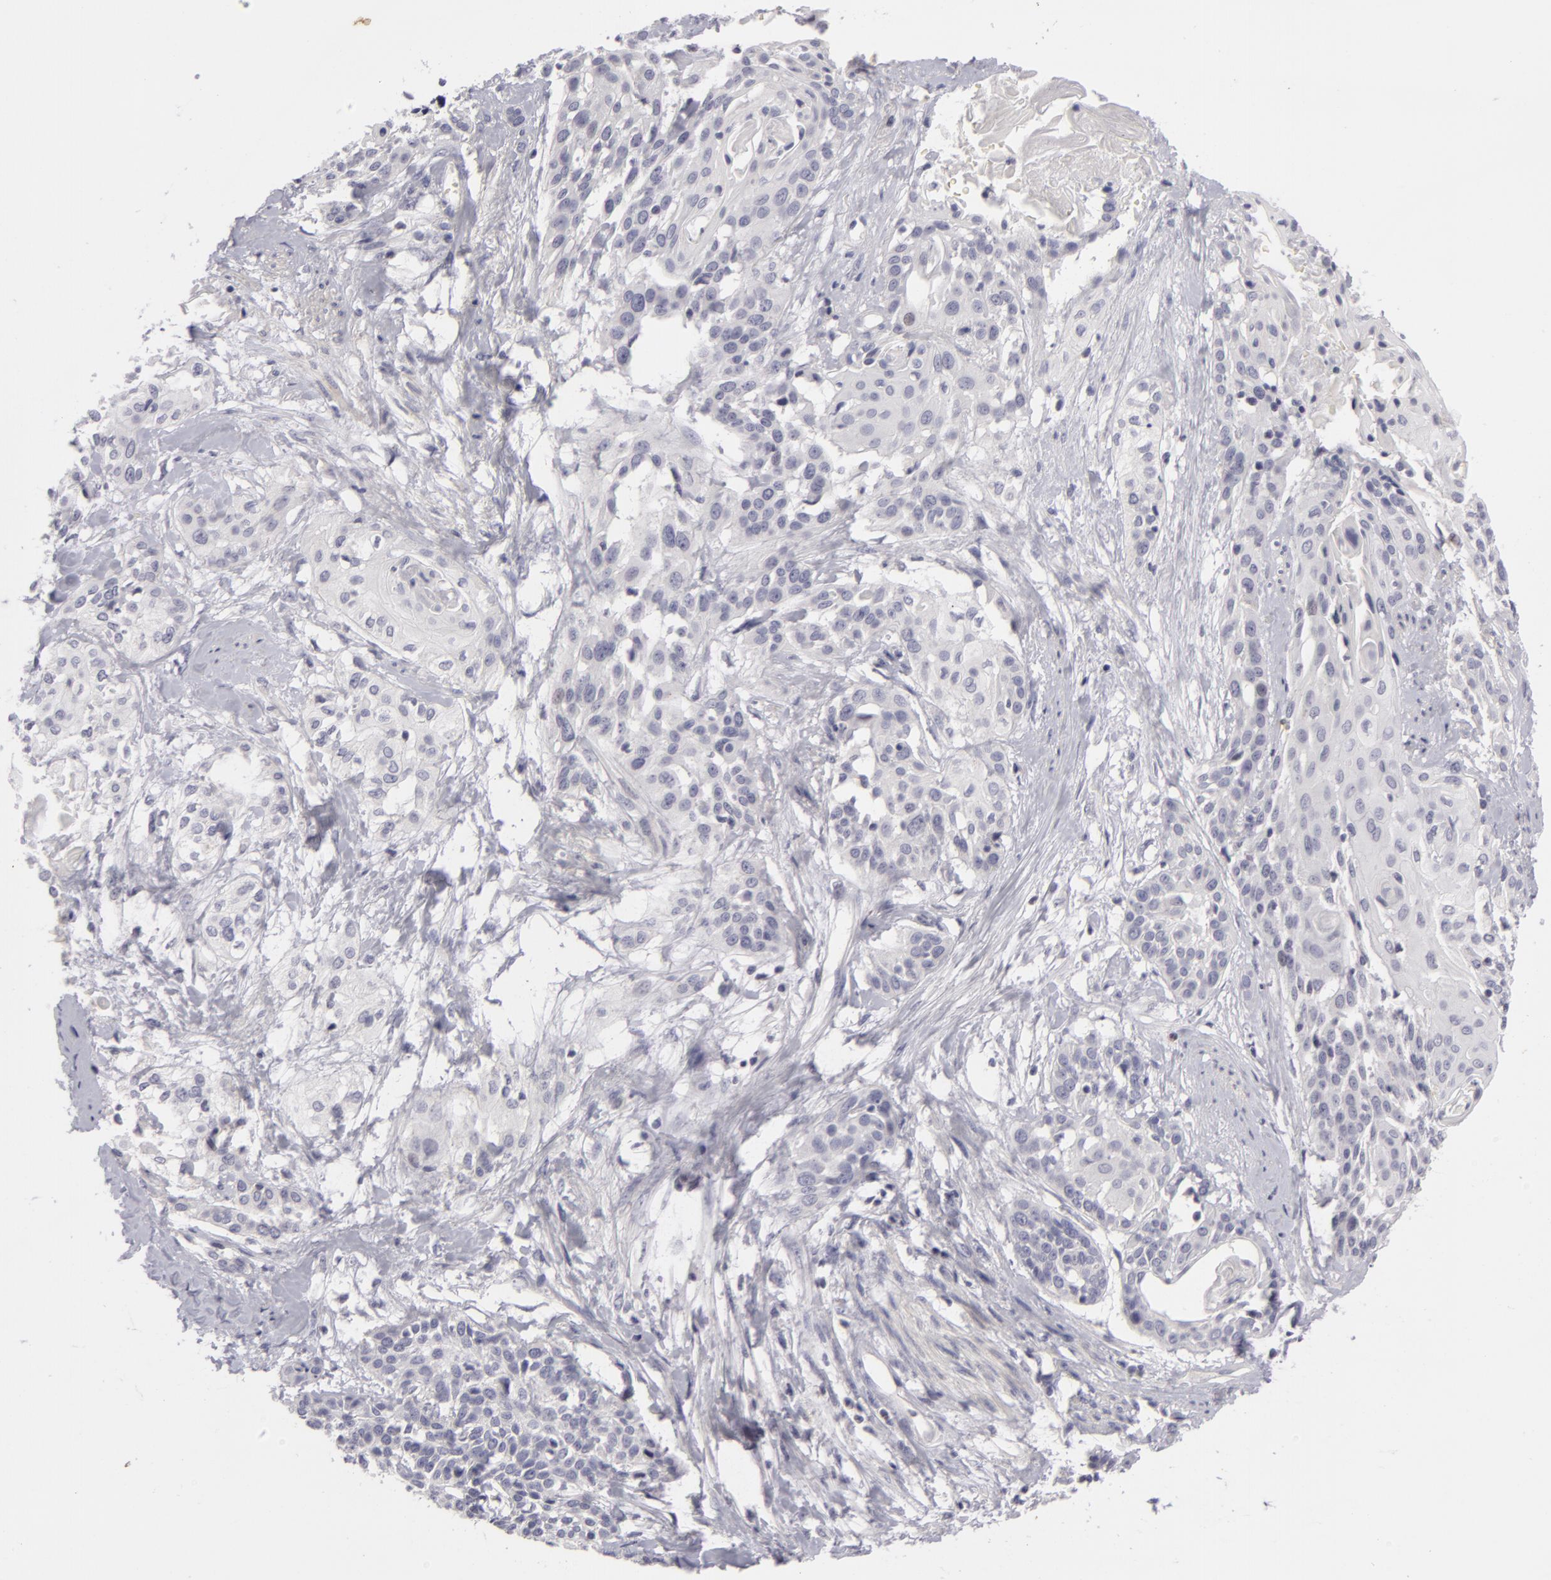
{"staining": {"intensity": "negative", "quantity": "none", "location": "none"}, "tissue": "cervical cancer", "cell_type": "Tumor cells", "image_type": "cancer", "snomed": [{"axis": "morphology", "description": "Squamous cell carcinoma, NOS"}, {"axis": "topography", "description": "Cervix"}], "caption": "Human cervical squamous cell carcinoma stained for a protein using IHC displays no positivity in tumor cells.", "gene": "NLGN4X", "patient": {"sex": "female", "age": 57}}